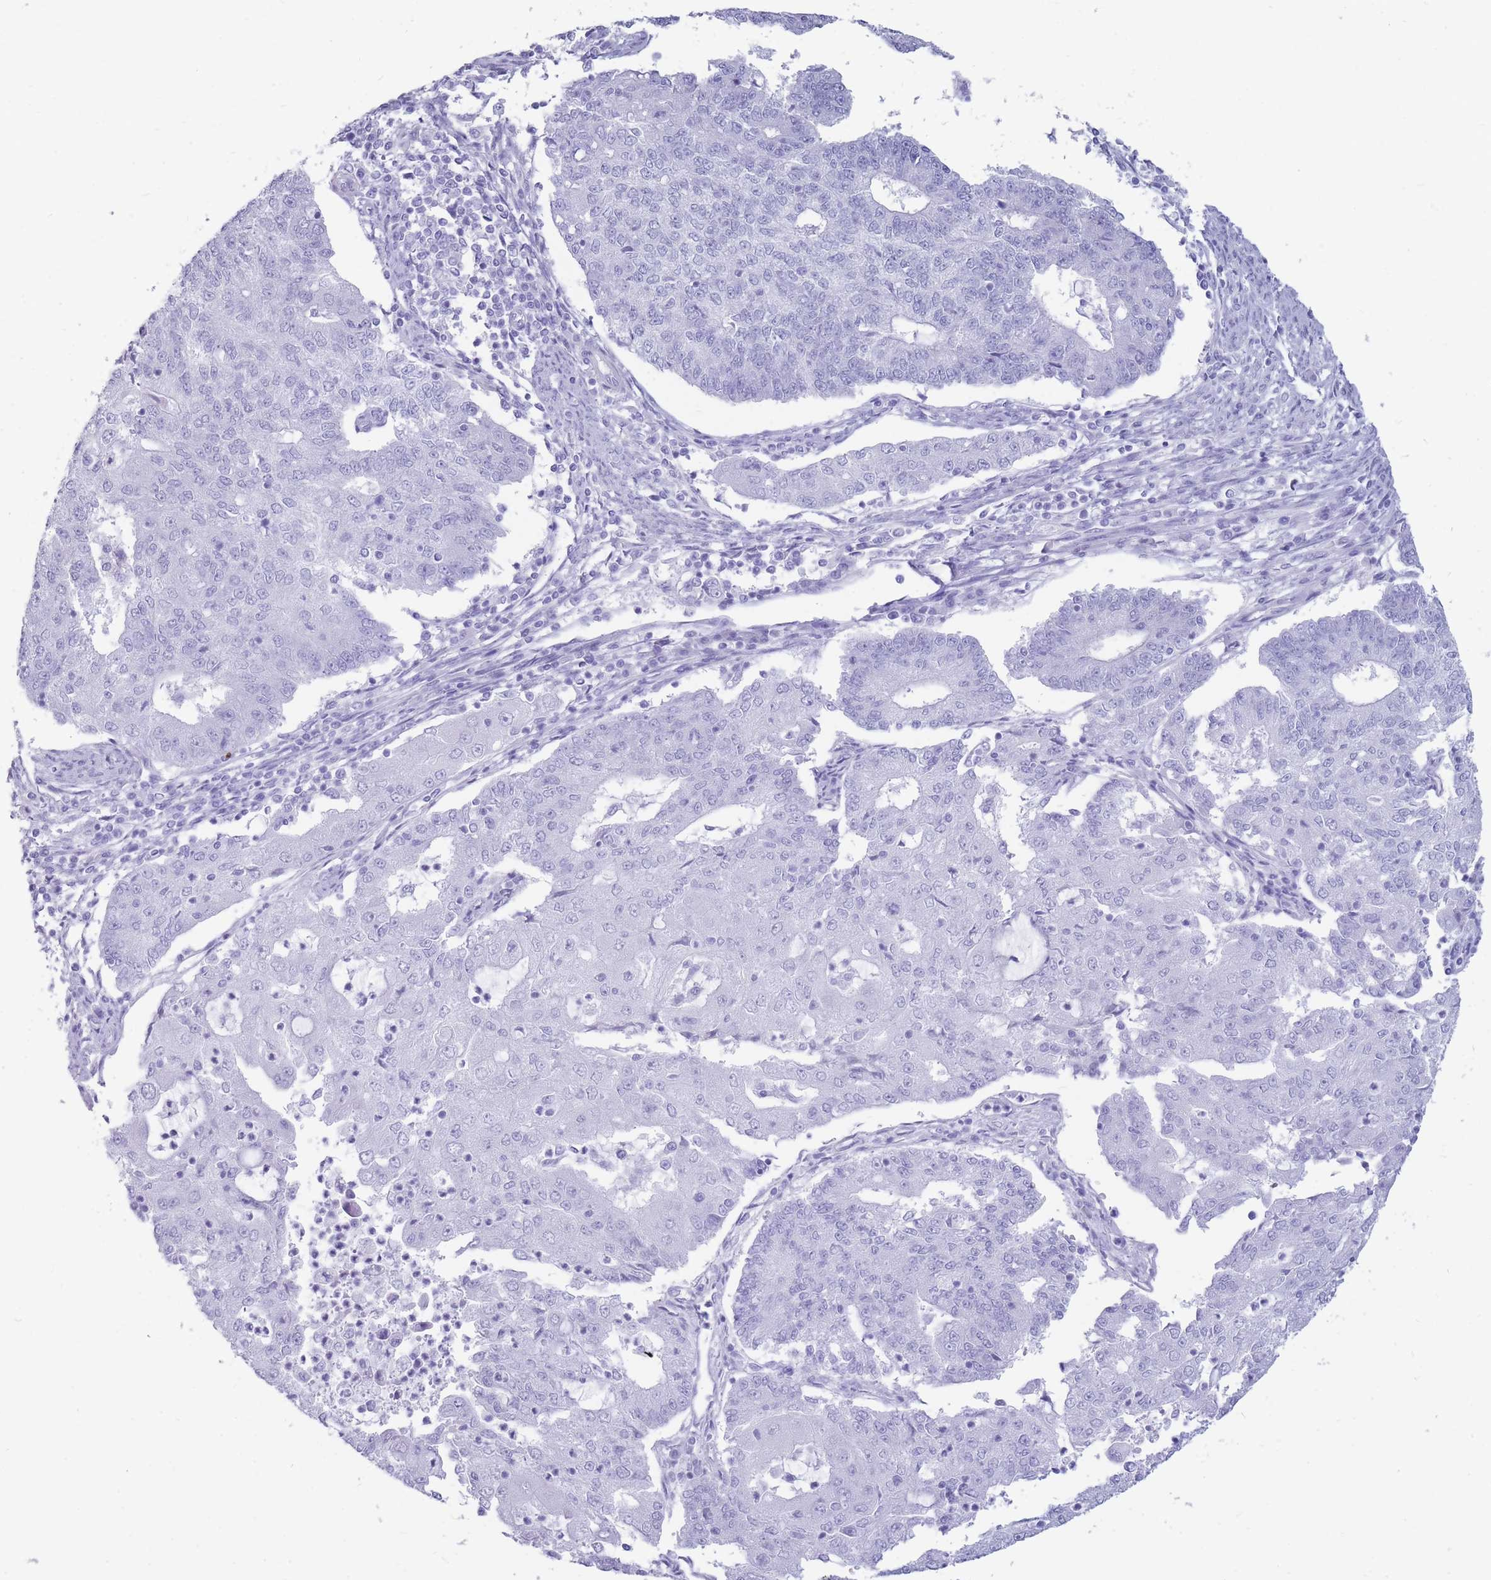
{"staining": {"intensity": "negative", "quantity": "none", "location": "none"}, "tissue": "endometrial cancer", "cell_type": "Tumor cells", "image_type": "cancer", "snomed": [{"axis": "morphology", "description": "Adenocarcinoma, NOS"}, {"axis": "topography", "description": "Endometrium"}], "caption": "An immunohistochemistry (IHC) histopathology image of adenocarcinoma (endometrial) is shown. There is no staining in tumor cells of adenocarcinoma (endometrial).", "gene": "MTSS2", "patient": {"sex": "female", "age": 56}}